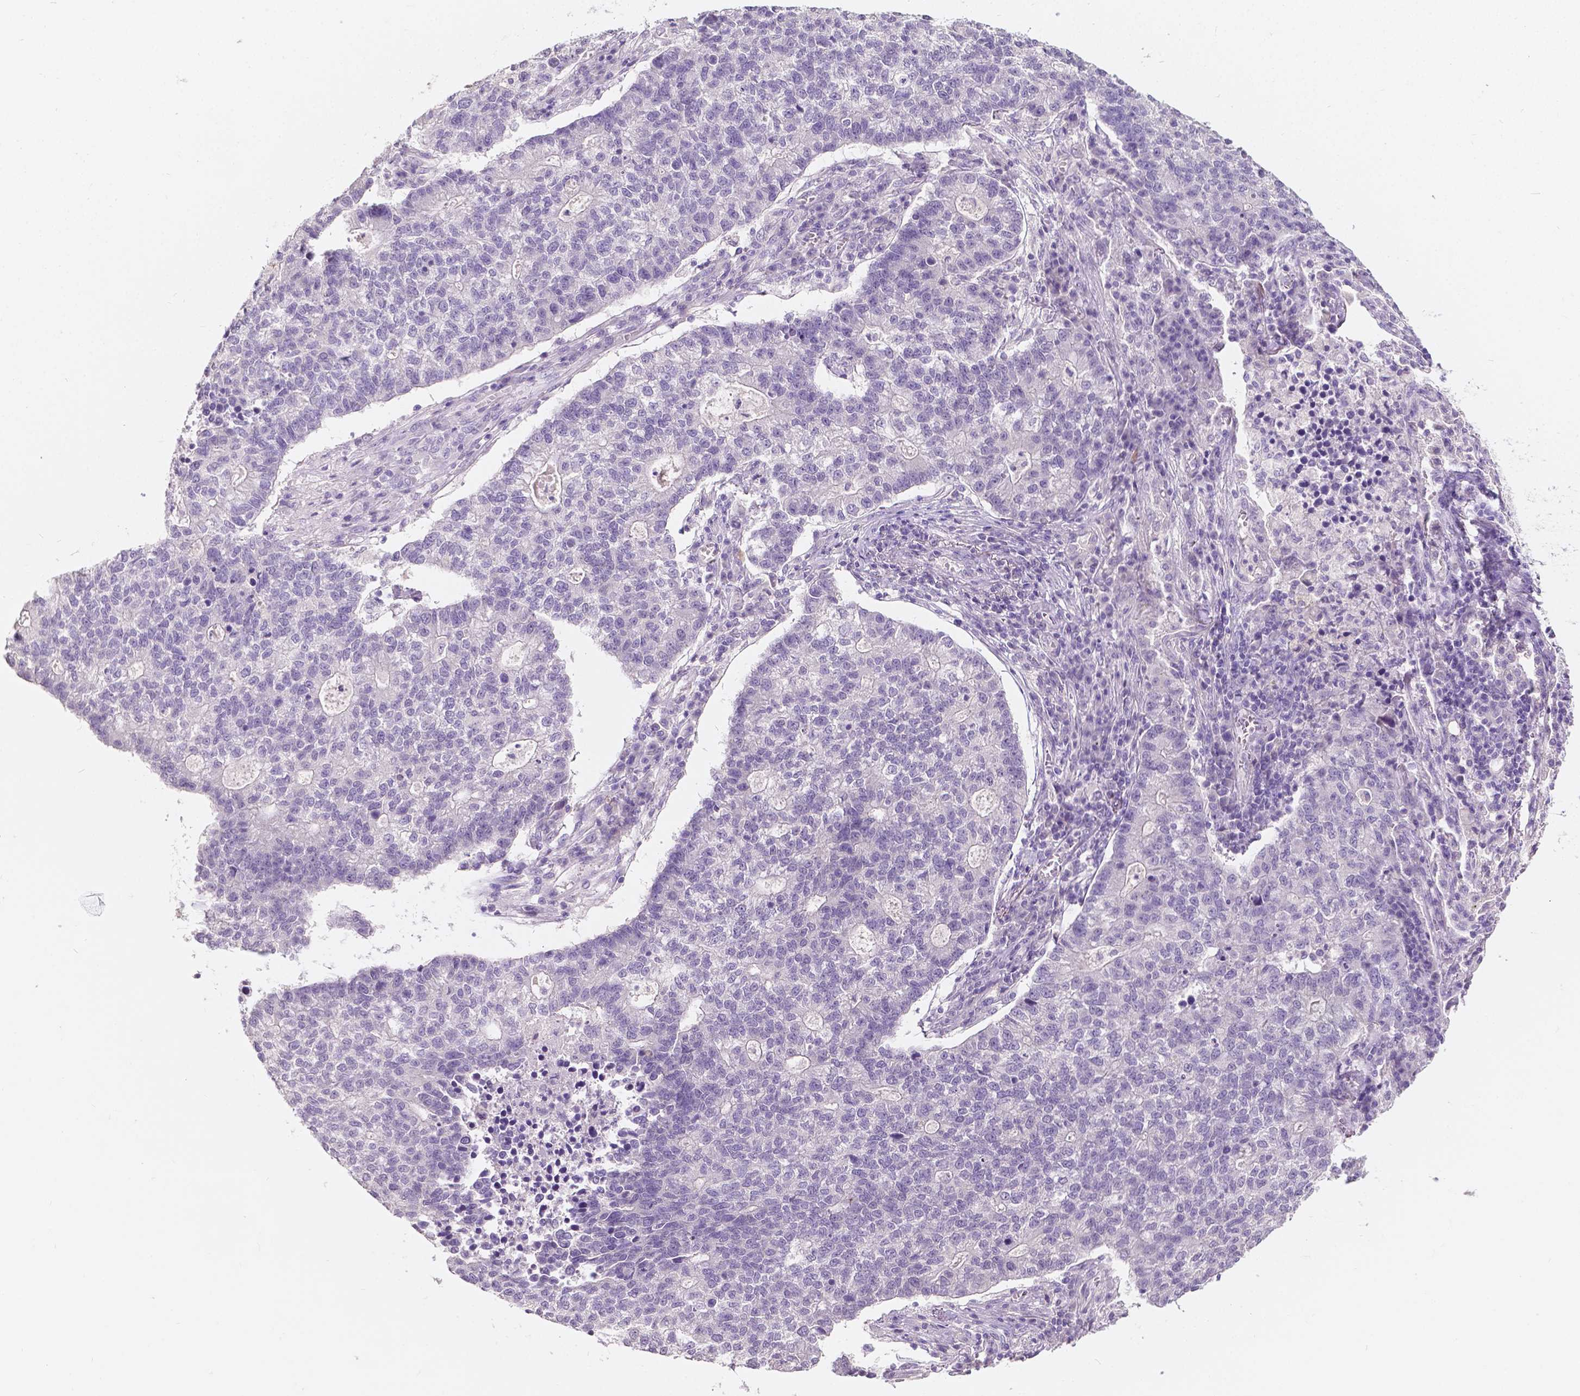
{"staining": {"intensity": "negative", "quantity": "none", "location": "none"}, "tissue": "lung cancer", "cell_type": "Tumor cells", "image_type": "cancer", "snomed": [{"axis": "morphology", "description": "Adenocarcinoma, NOS"}, {"axis": "topography", "description": "Lung"}], "caption": "An image of human lung cancer is negative for staining in tumor cells. (Brightfield microscopy of DAB (3,3'-diaminobenzidine) immunohistochemistry at high magnification).", "gene": "TAL1", "patient": {"sex": "male", "age": 57}}